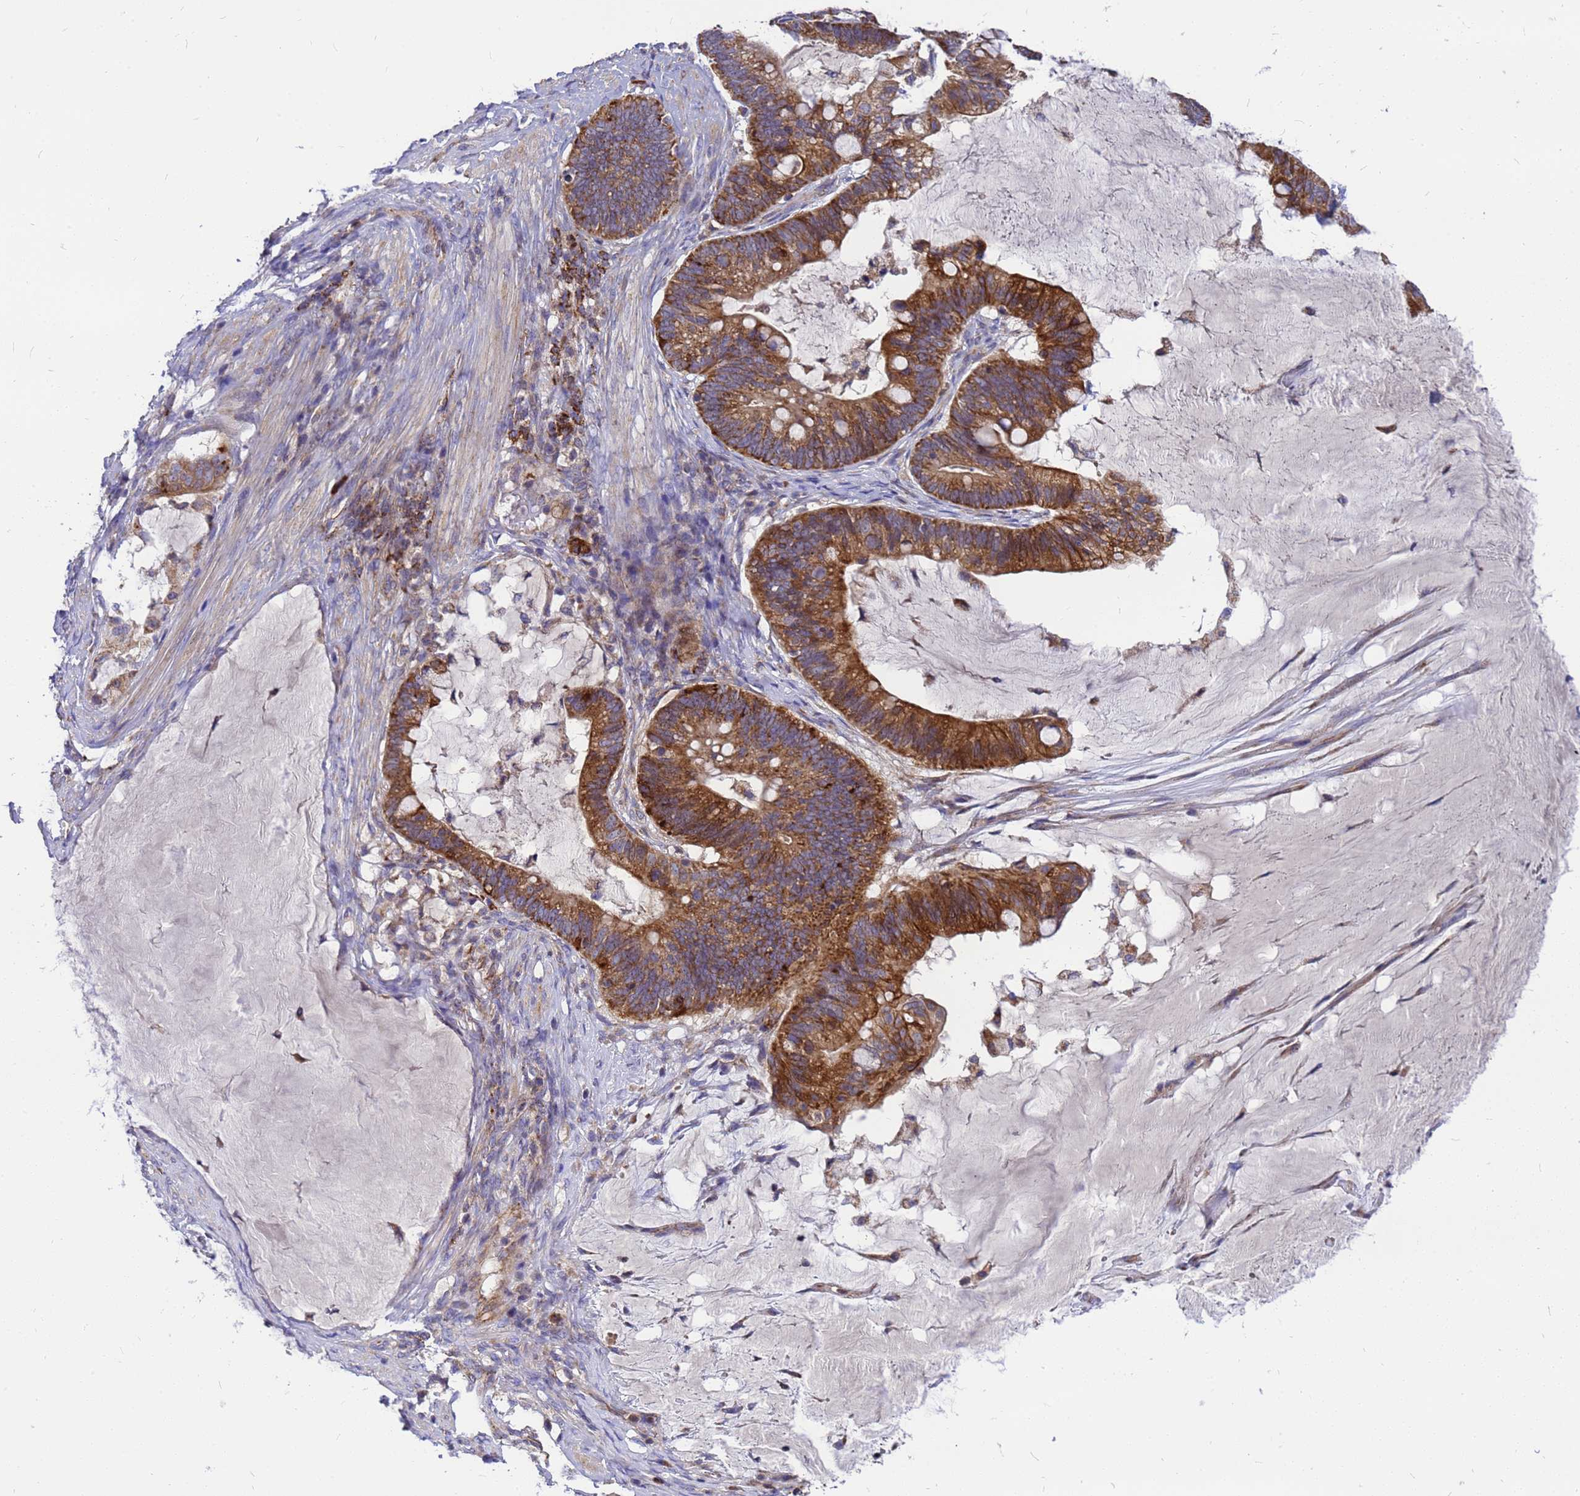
{"staining": {"intensity": "strong", "quantity": ">75%", "location": "cytoplasmic/membranous"}, "tissue": "ovarian cancer", "cell_type": "Tumor cells", "image_type": "cancer", "snomed": [{"axis": "morphology", "description": "Cystadenocarcinoma, mucinous, NOS"}, {"axis": "topography", "description": "Ovary"}], "caption": "Immunohistochemical staining of ovarian mucinous cystadenocarcinoma displays strong cytoplasmic/membranous protein staining in about >75% of tumor cells.", "gene": "CMC4", "patient": {"sex": "female", "age": 61}}